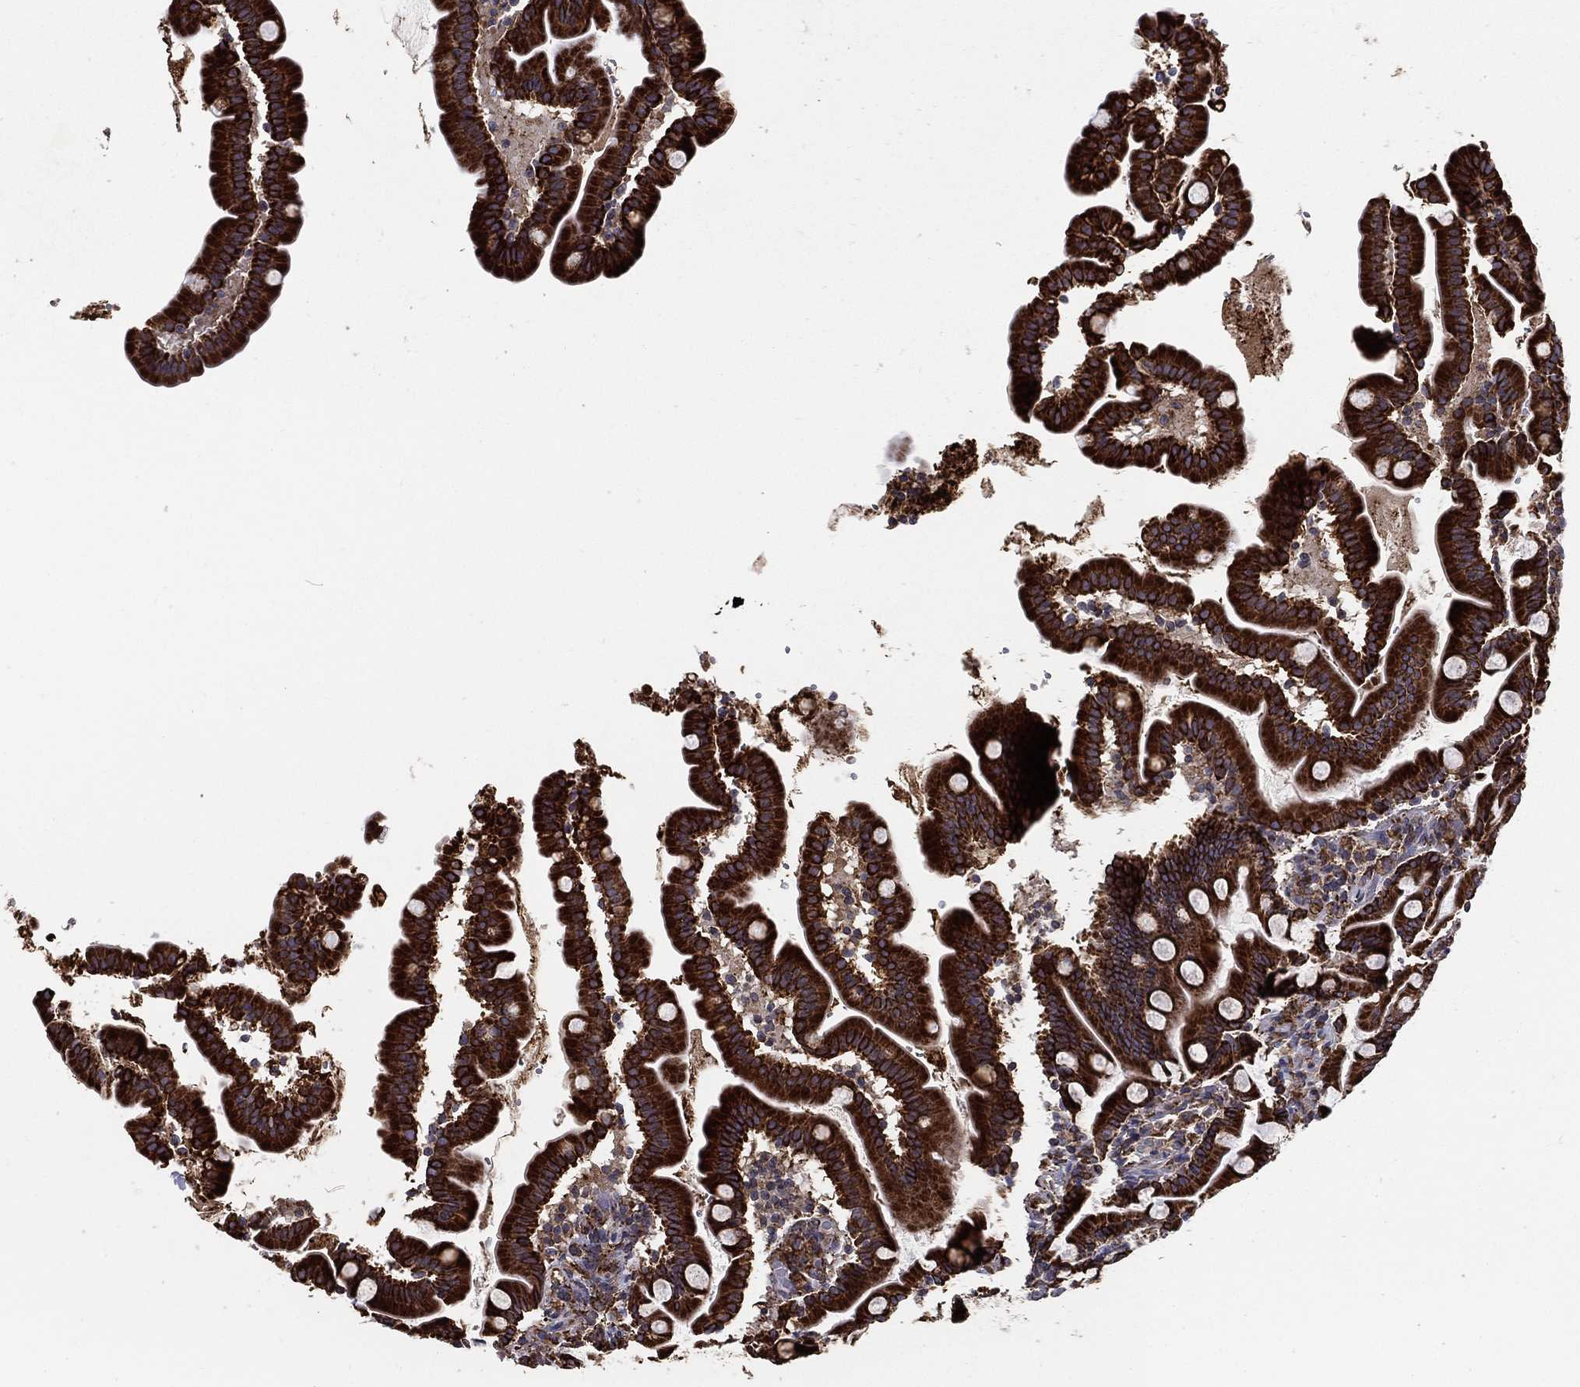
{"staining": {"intensity": "strong", "quantity": ">75%", "location": "cytoplasmic/membranous"}, "tissue": "small intestine", "cell_type": "Glandular cells", "image_type": "normal", "snomed": [{"axis": "morphology", "description": "Normal tissue, NOS"}, {"axis": "topography", "description": "Small intestine"}], "caption": "Immunohistochemical staining of benign human small intestine shows strong cytoplasmic/membranous protein expression in approximately >75% of glandular cells. (Stains: DAB in brown, nuclei in blue, Microscopy: brightfield microscopy at high magnification).", "gene": "MT", "patient": {"sex": "female", "age": 44}}